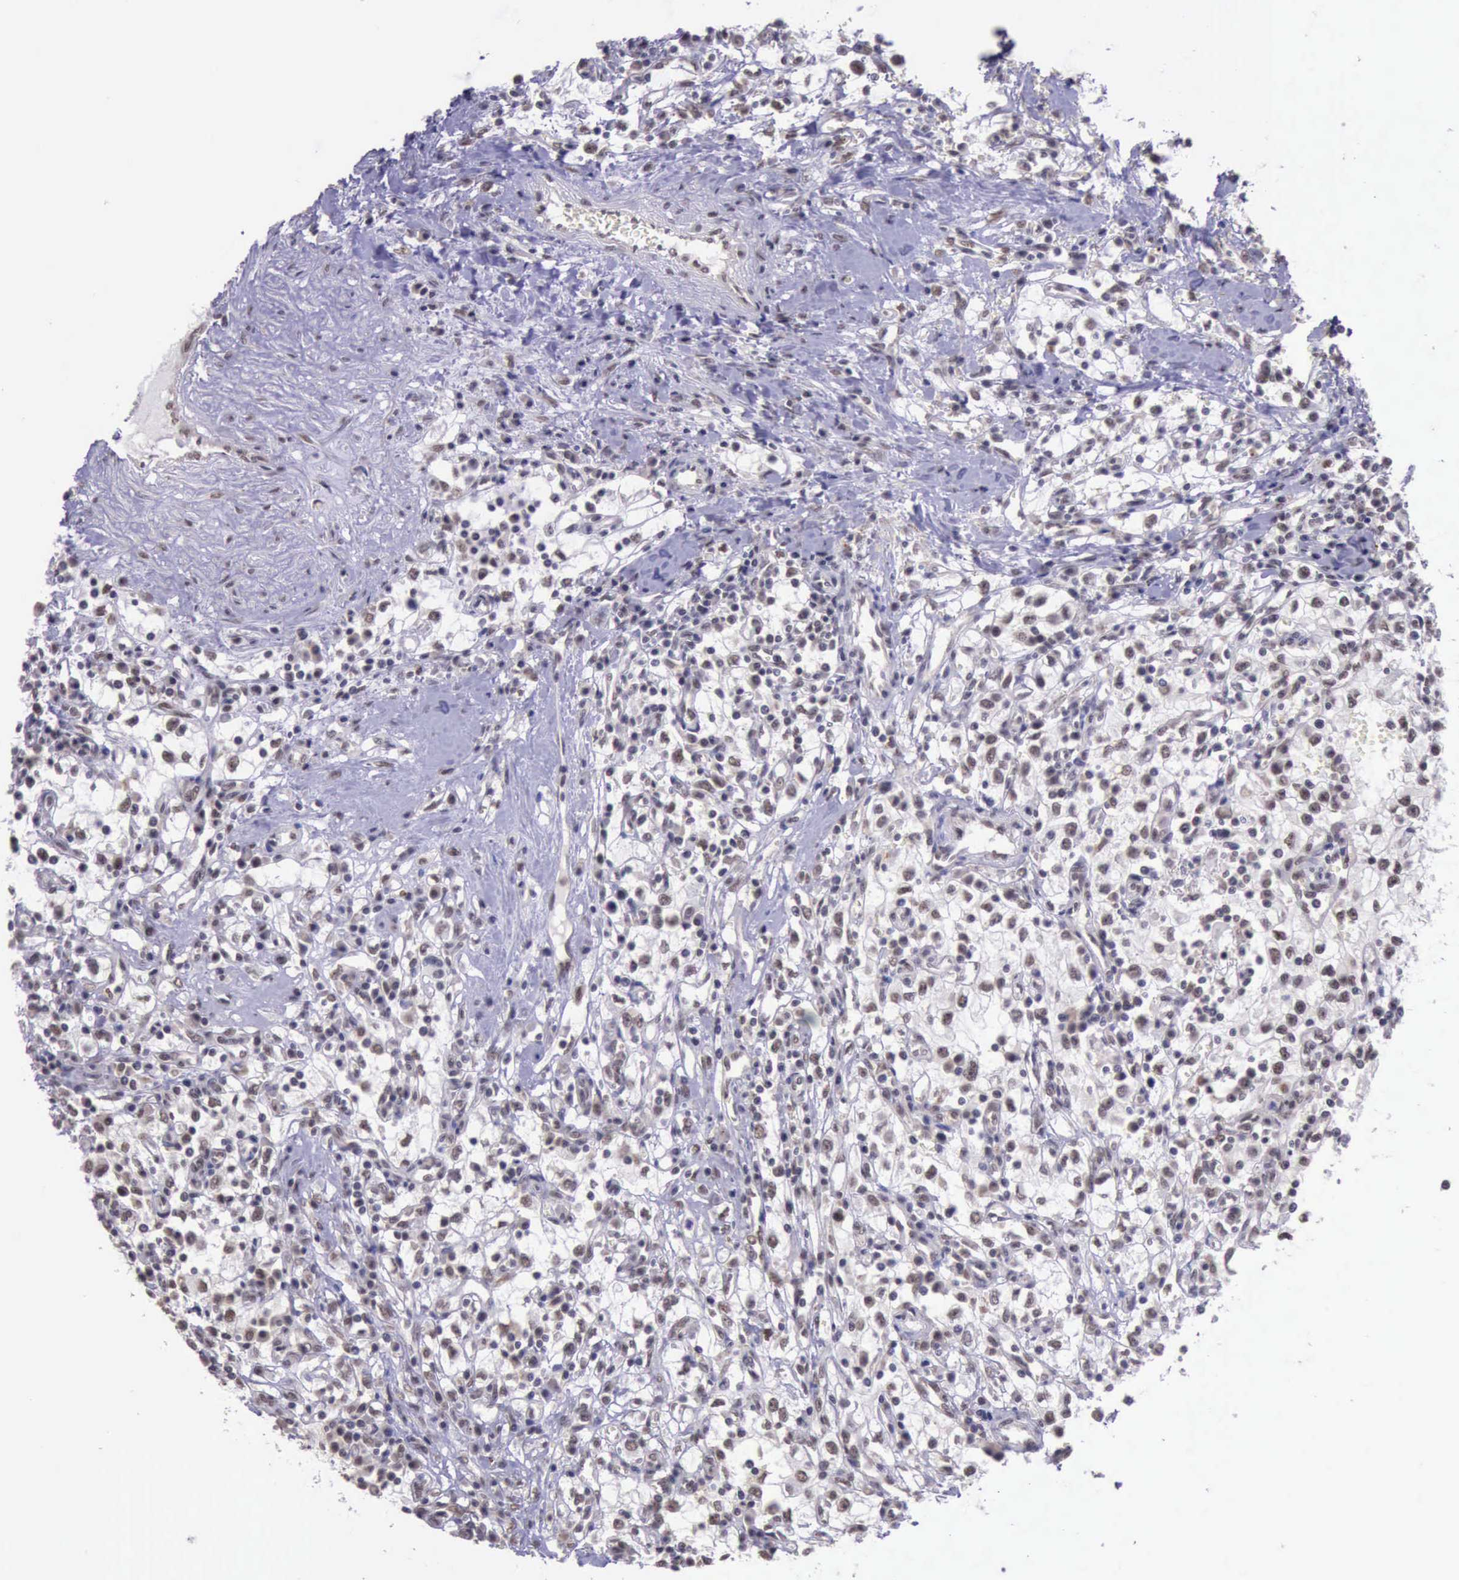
{"staining": {"intensity": "moderate", "quantity": ">75%", "location": "nuclear"}, "tissue": "renal cancer", "cell_type": "Tumor cells", "image_type": "cancer", "snomed": [{"axis": "morphology", "description": "Adenocarcinoma, NOS"}, {"axis": "topography", "description": "Kidney"}], "caption": "Tumor cells exhibit medium levels of moderate nuclear staining in about >75% of cells in renal cancer (adenocarcinoma). (Stains: DAB (3,3'-diaminobenzidine) in brown, nuclei in blue, Microscopy: brightfield microscopy at high magnification).", "gene": "PRPF39", "patient": {"sex": "male", "age": 82}}